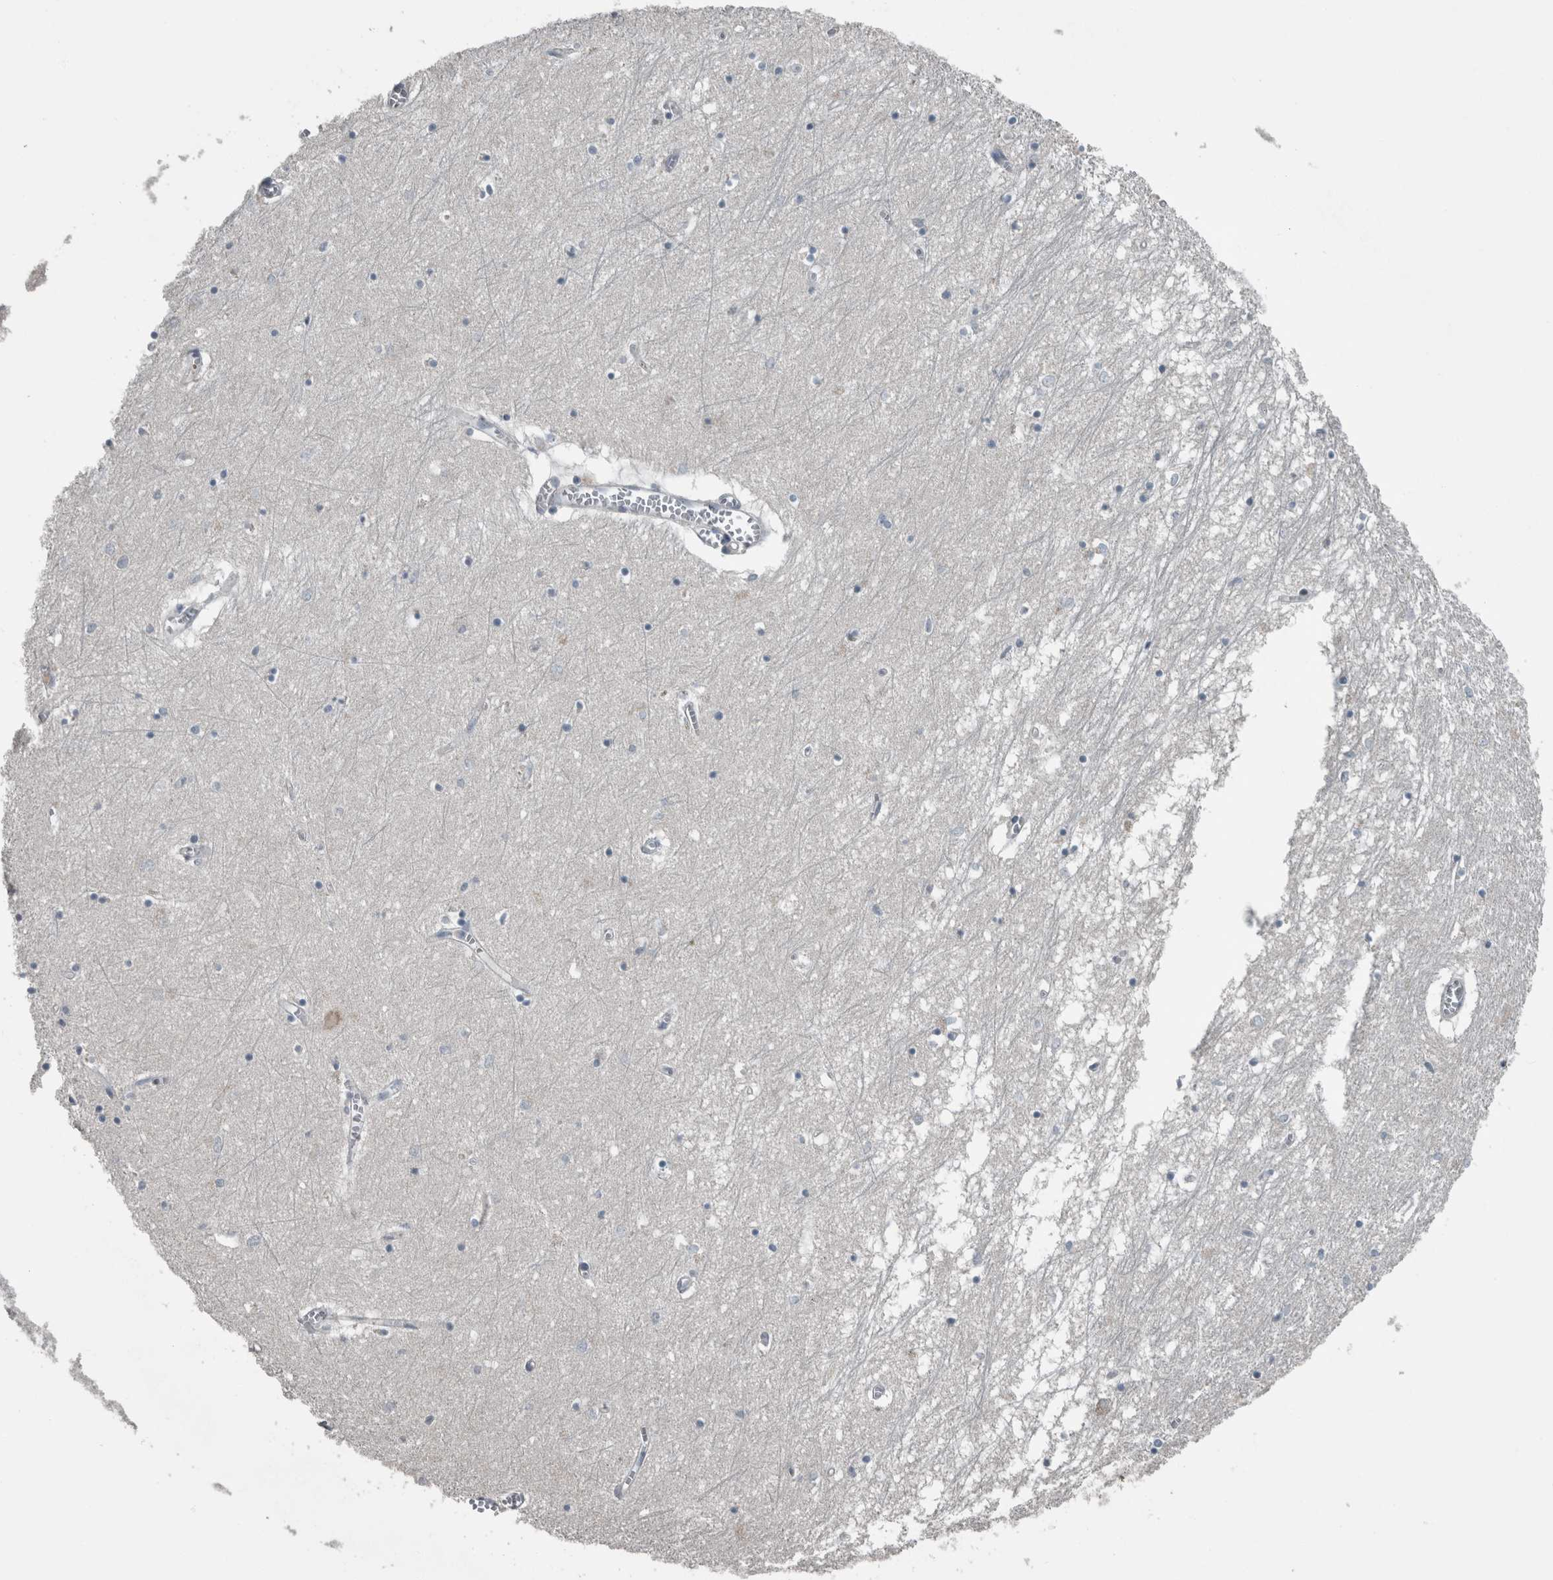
{"staining": {"intensity": "negative", "quantity": "none", "location": "none"}, "tissue": "hippocampus", "cell_type": "Glial cells", "image_type": "normal", "snomed": [{"axis": "morphology", "description": "Normal tissue, NOS"}, {"axis": "topography", "description": "Hippocampus"}], "caption": "The image shows no staining of glial cells in benign hippocampus.", "gene": "KRT20", "patient": {"sex": "male", "age": 70}}